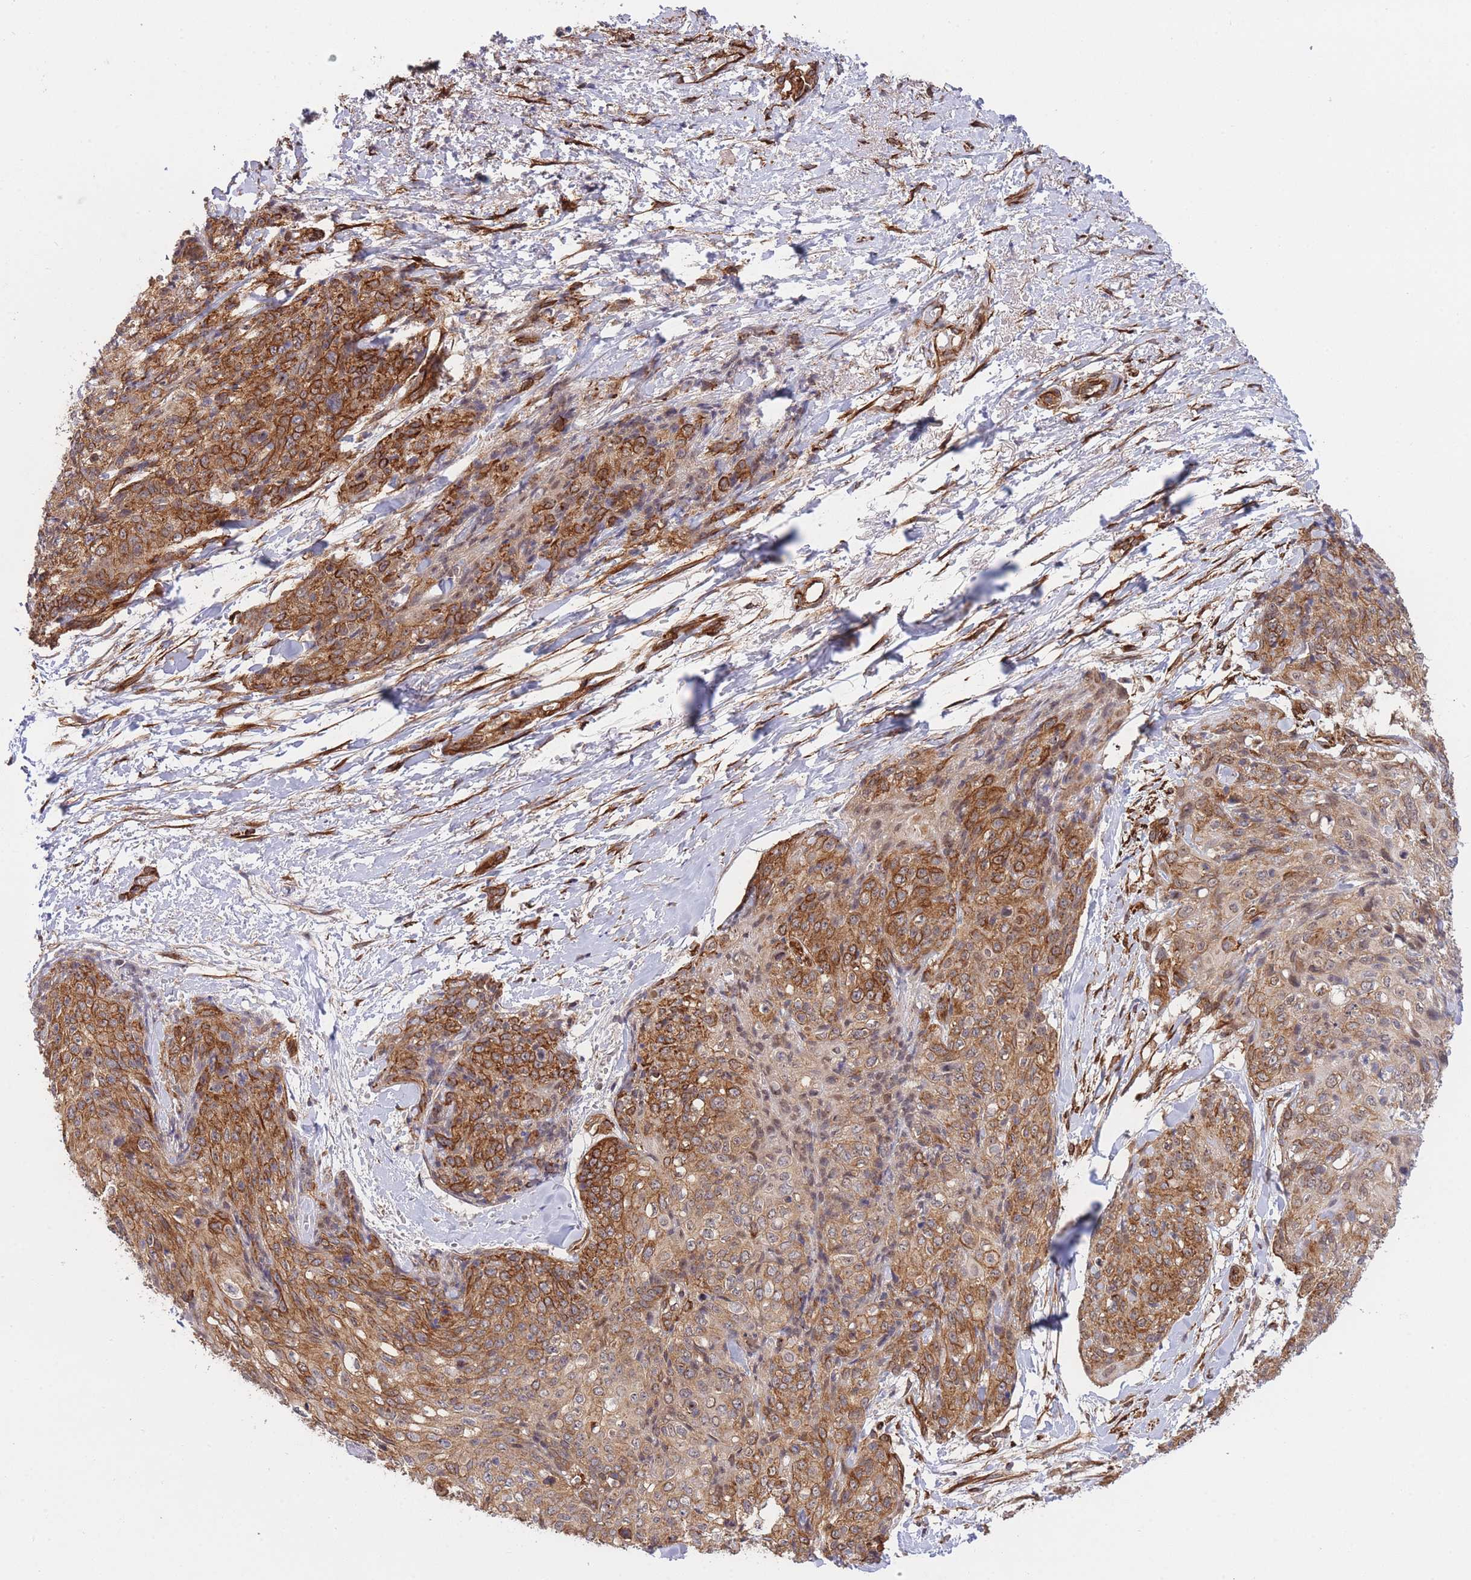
{"staining": {"intensity": "moderate", "quantity": ">75%", "location": "cytoplasmic/membranous"}, "tissue": "skin cancer", "cell_type": "Tumor cells", "image_type": "cancer", "snomed": [{"axis": "morphology", "description": "Squamous cell carcinoma, NOS"}, {"axis": "topography", "description": "Skin"}, {"axis": "topography", "description": "Vulva"}], "caption": "The micrograph demonstrates immunohistochemical staining of skin cancer (squamous cell carcinoma). There is moderate cytoplasmic/membranous positivity is present in approximately >75% of tumor cells. (DAB IHC, brown staining for protein, blue staining for nuclei).", "gene": "EXOSC8", "patient": {"sex": "female", "age": 85}}